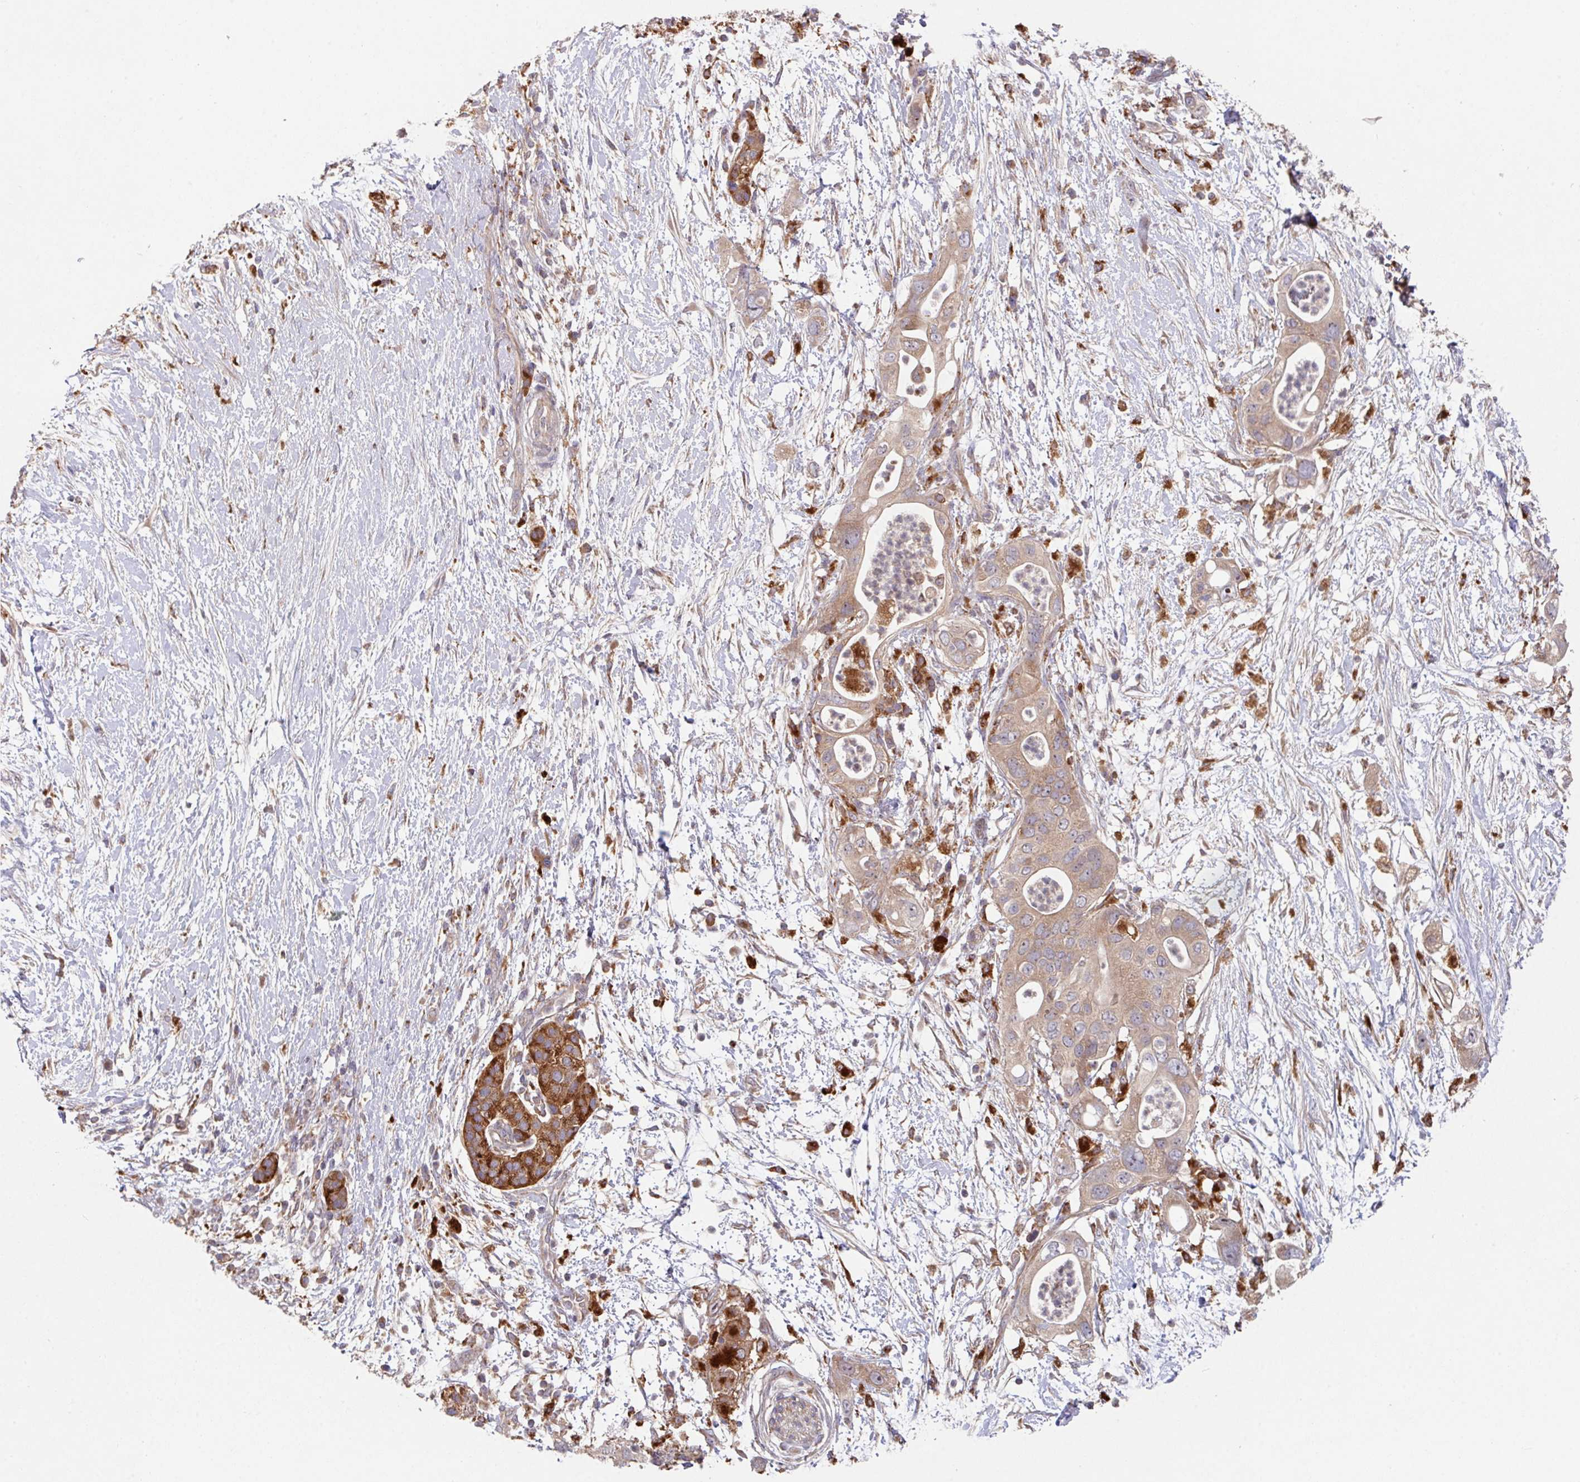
{"staining": {"intensity": "moderate", "quantity": ">75%", "location": "cytoplasmic/membranous"}, "tissue": "pancreatic cancer", "cell_type": "Tumor cells", "image_type": "cancer", "snomed": [{"axis": "morphology", "description": "Adenocarcinoma, NOS"}, {"axis": "topography", "description": "Pancreas"}], "caption": "IHC of human pancreatic adenocarcinoma displays medium levels of moderate cytoplasmic/membranous positivity in approximately >75% of tumor cells.", "gene": "TRIM14", "patient": {"sex": "female", "age": 72}}